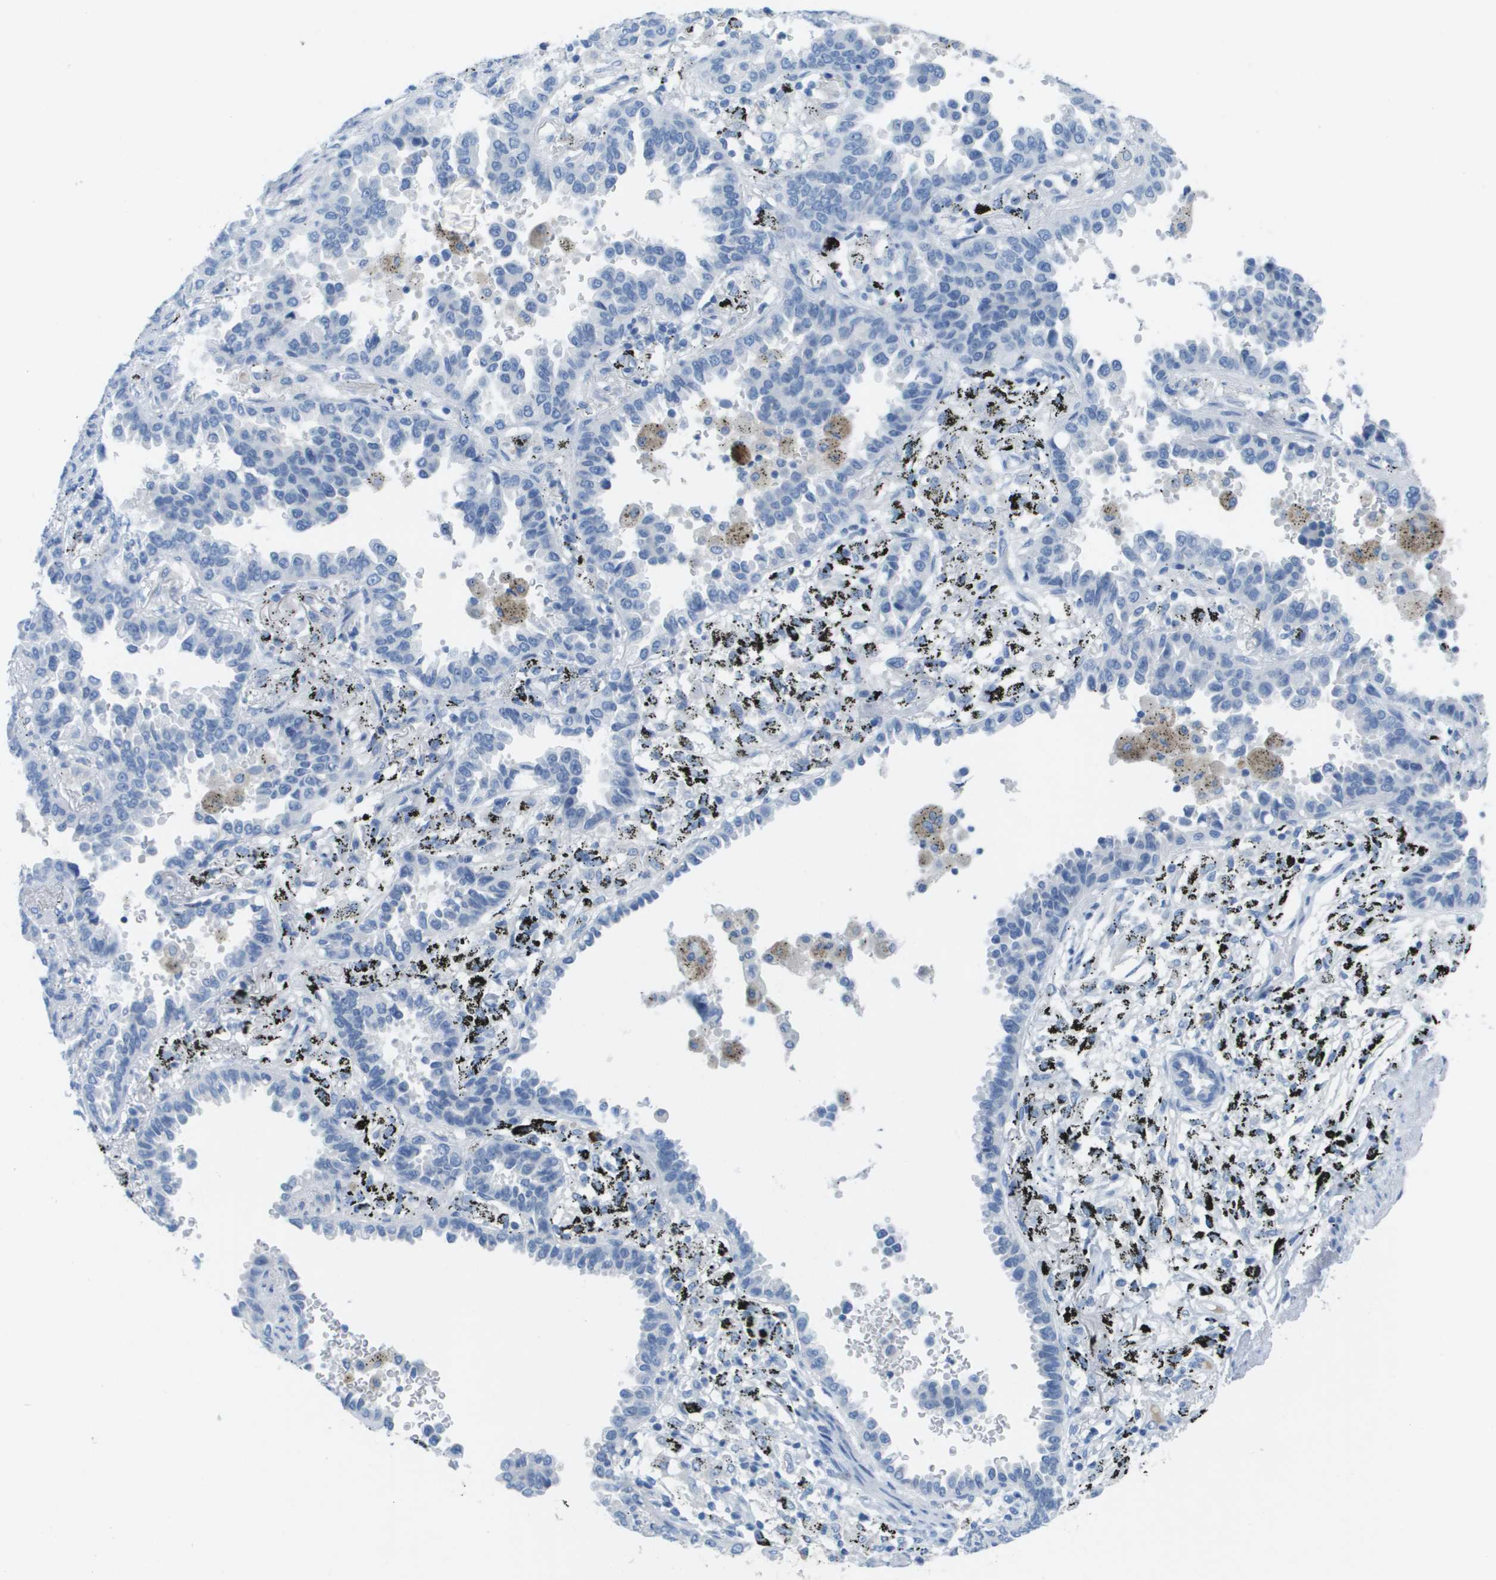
{"staining": {"intensity": "negative", "quantity": "none", "location": "none"}, "tissue": "lung cancer", "cell_type": "Tumor cells", "image_type": "cancer", "snomed": [{"axis": "morphology", "description": "Normal tissue, NOS"}, {"axis": "morphology", "description": "Adenocarcinoma, NOS"}, {"axis": "topography", "description": "Lung"}], "caption": "IHC histopathology image of neoplastic tissue: lung cancer stained with DAB exhibits no significant protein expression in tumor cells.", "gene": "GPR18", "patient": {"sex": "male", "age": 59}}